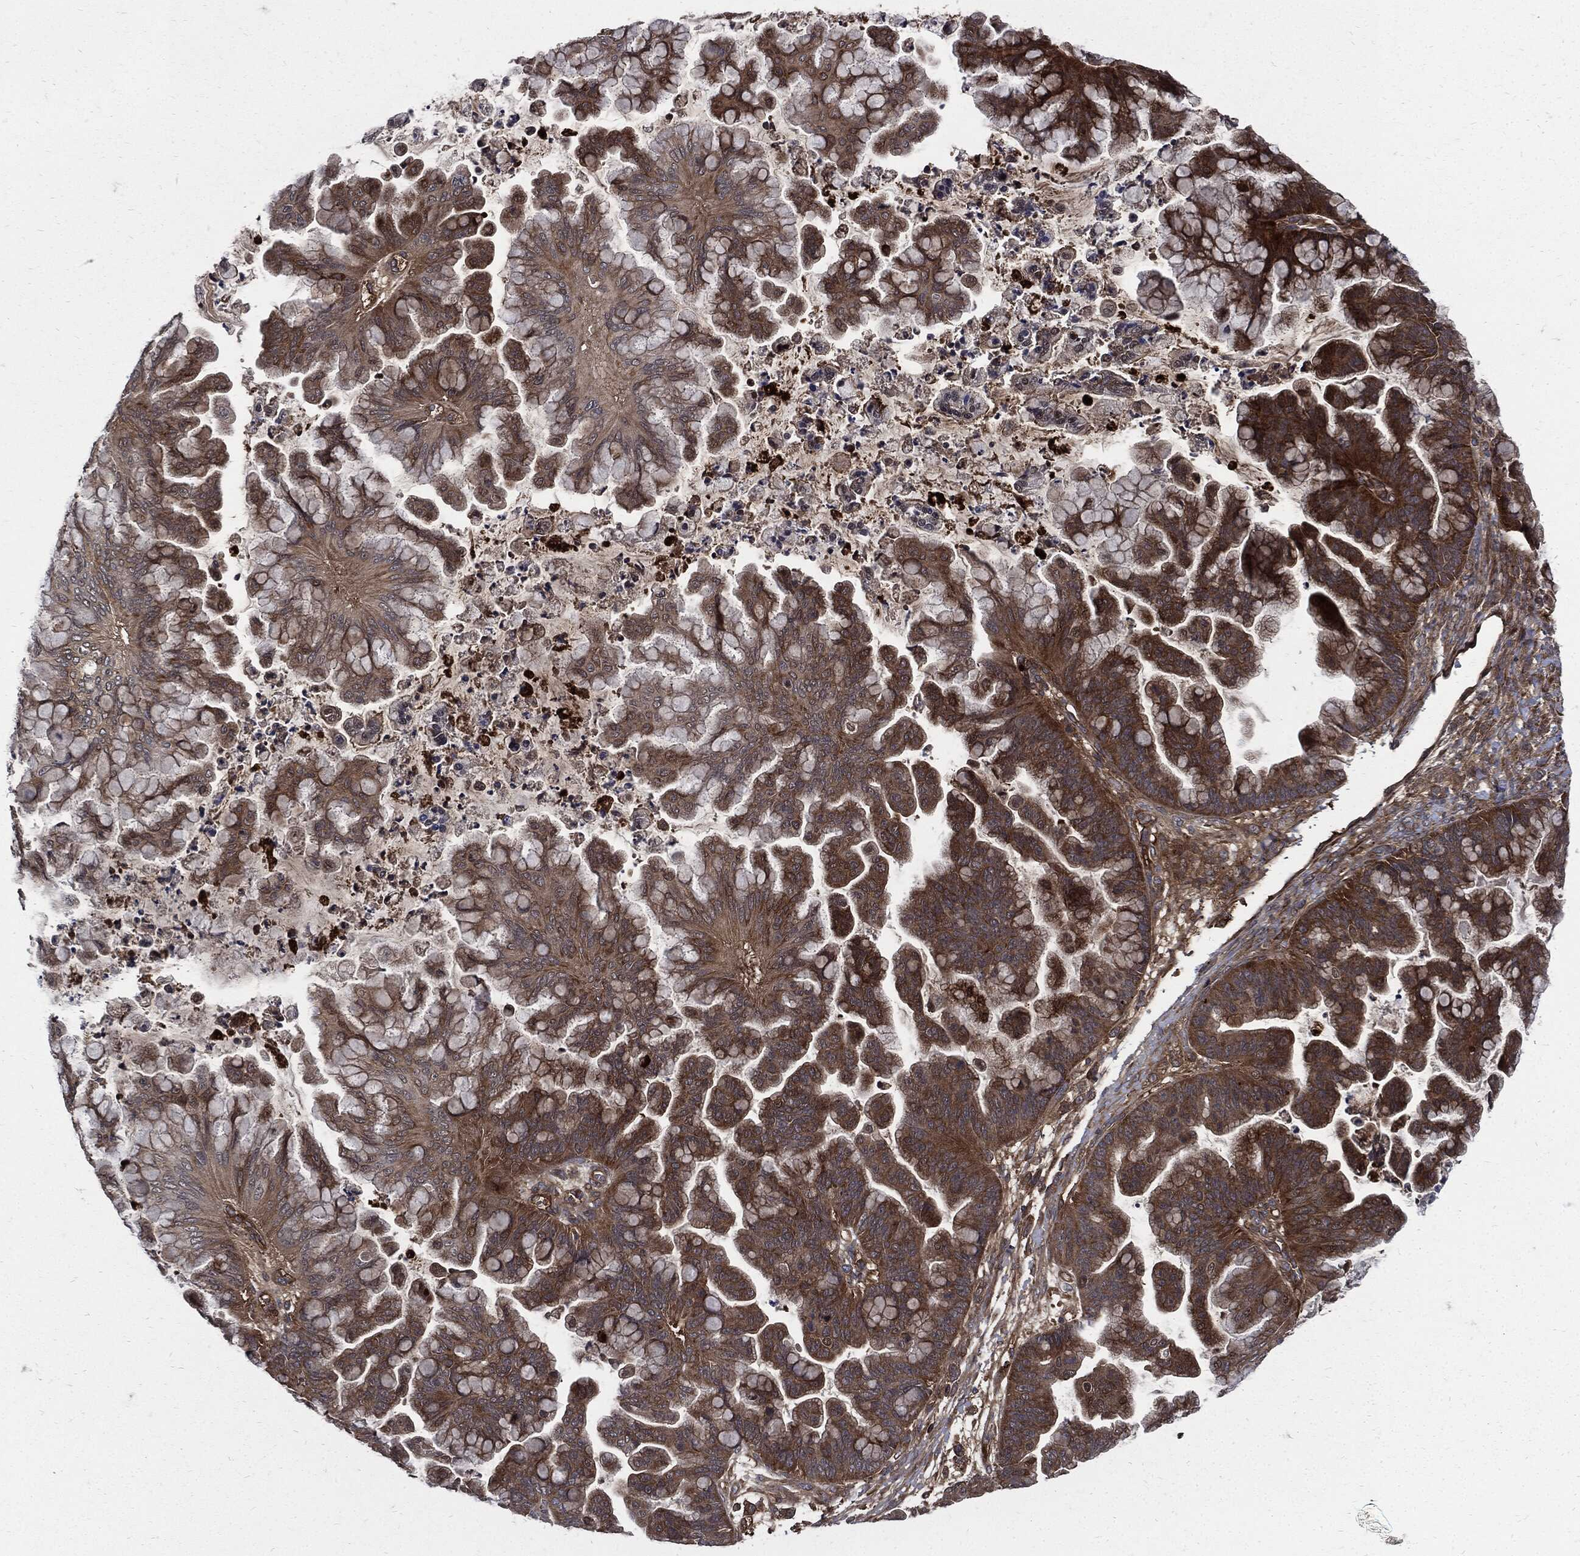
{"staining": {"intensity": "strong", "quantity": ">75%", "location": "cytoplasmic/membranous"}, "tissue": "ovarian cancer", "cell_type": "Tumor cells", "image_type": "cancer", "snomed": [{"axis": "morphology", "description": "Cystadenocarcinoma, mucinous, NOS"}, {"axis": "topography", "description": "Ovary"}], "caption": "Immunohistochemistry (IHC) histopathology image of human ovarian mucinous cystadenocarcinoma stained for a protein (brown), which reveals high levels of strong cytoplasmic/membranous expression in about >75% of tumor cells.", "gene": "CLU", "patient": {"sex": "female", "age": 67}}